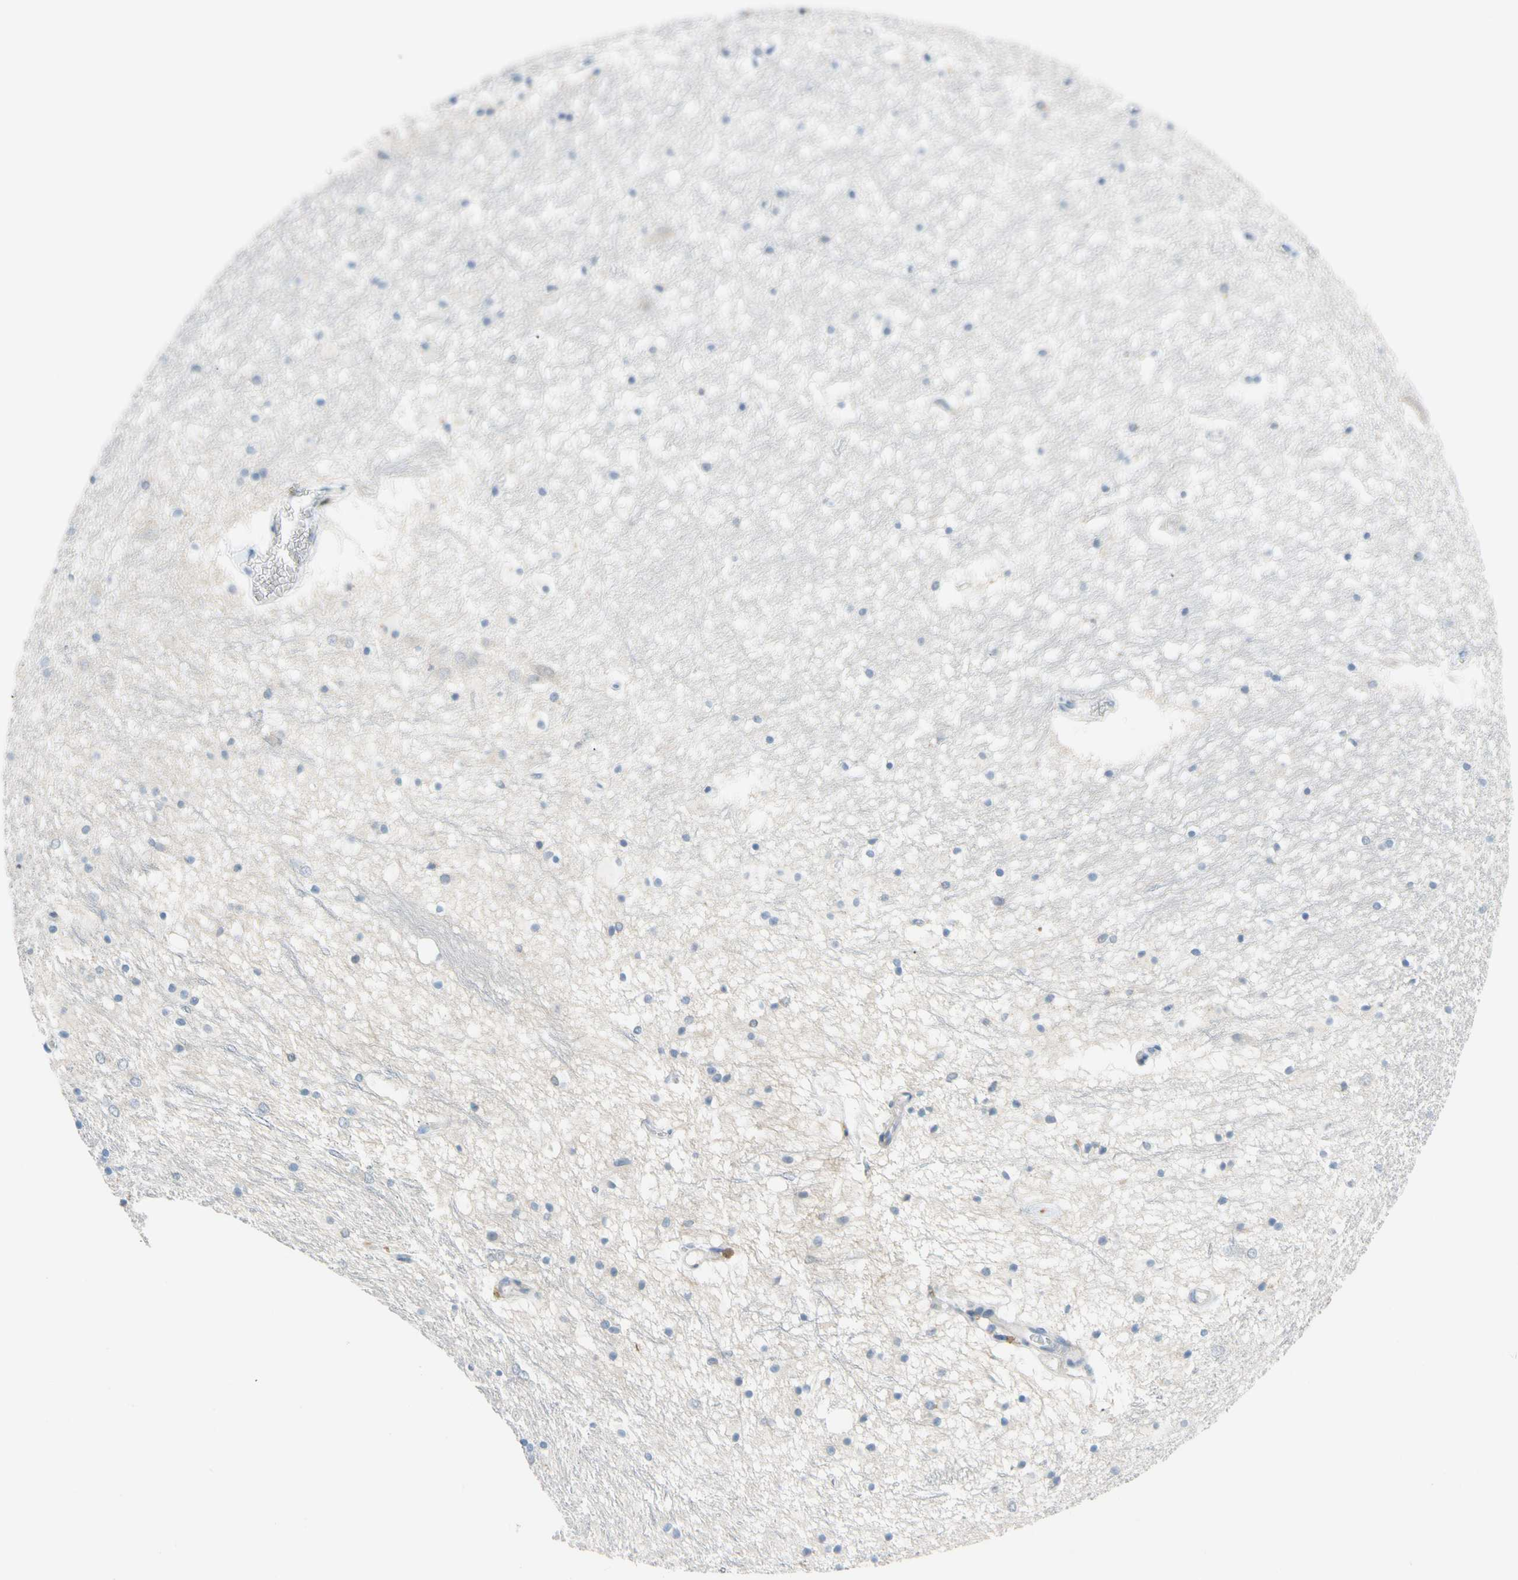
{"staining": {"intensity": "negative", "quantity": "none", "location": "none"}, "tissue": "hippocampus", "cell_type": "Glial cells", "image_type": "normal", "snomed": [{"axis": "morphology", "description": "Normal tissue, NOS"}, {"axis": "topography", "description": "Hippocampus"}], "caption": "Immunohistochemistry histopathology image of benign hippocampus: hippocampus stained with DAB reveals no significant protein staining in glial cells.", "gene": "SP140", "patient": {"sex": "male", "age": 45}}